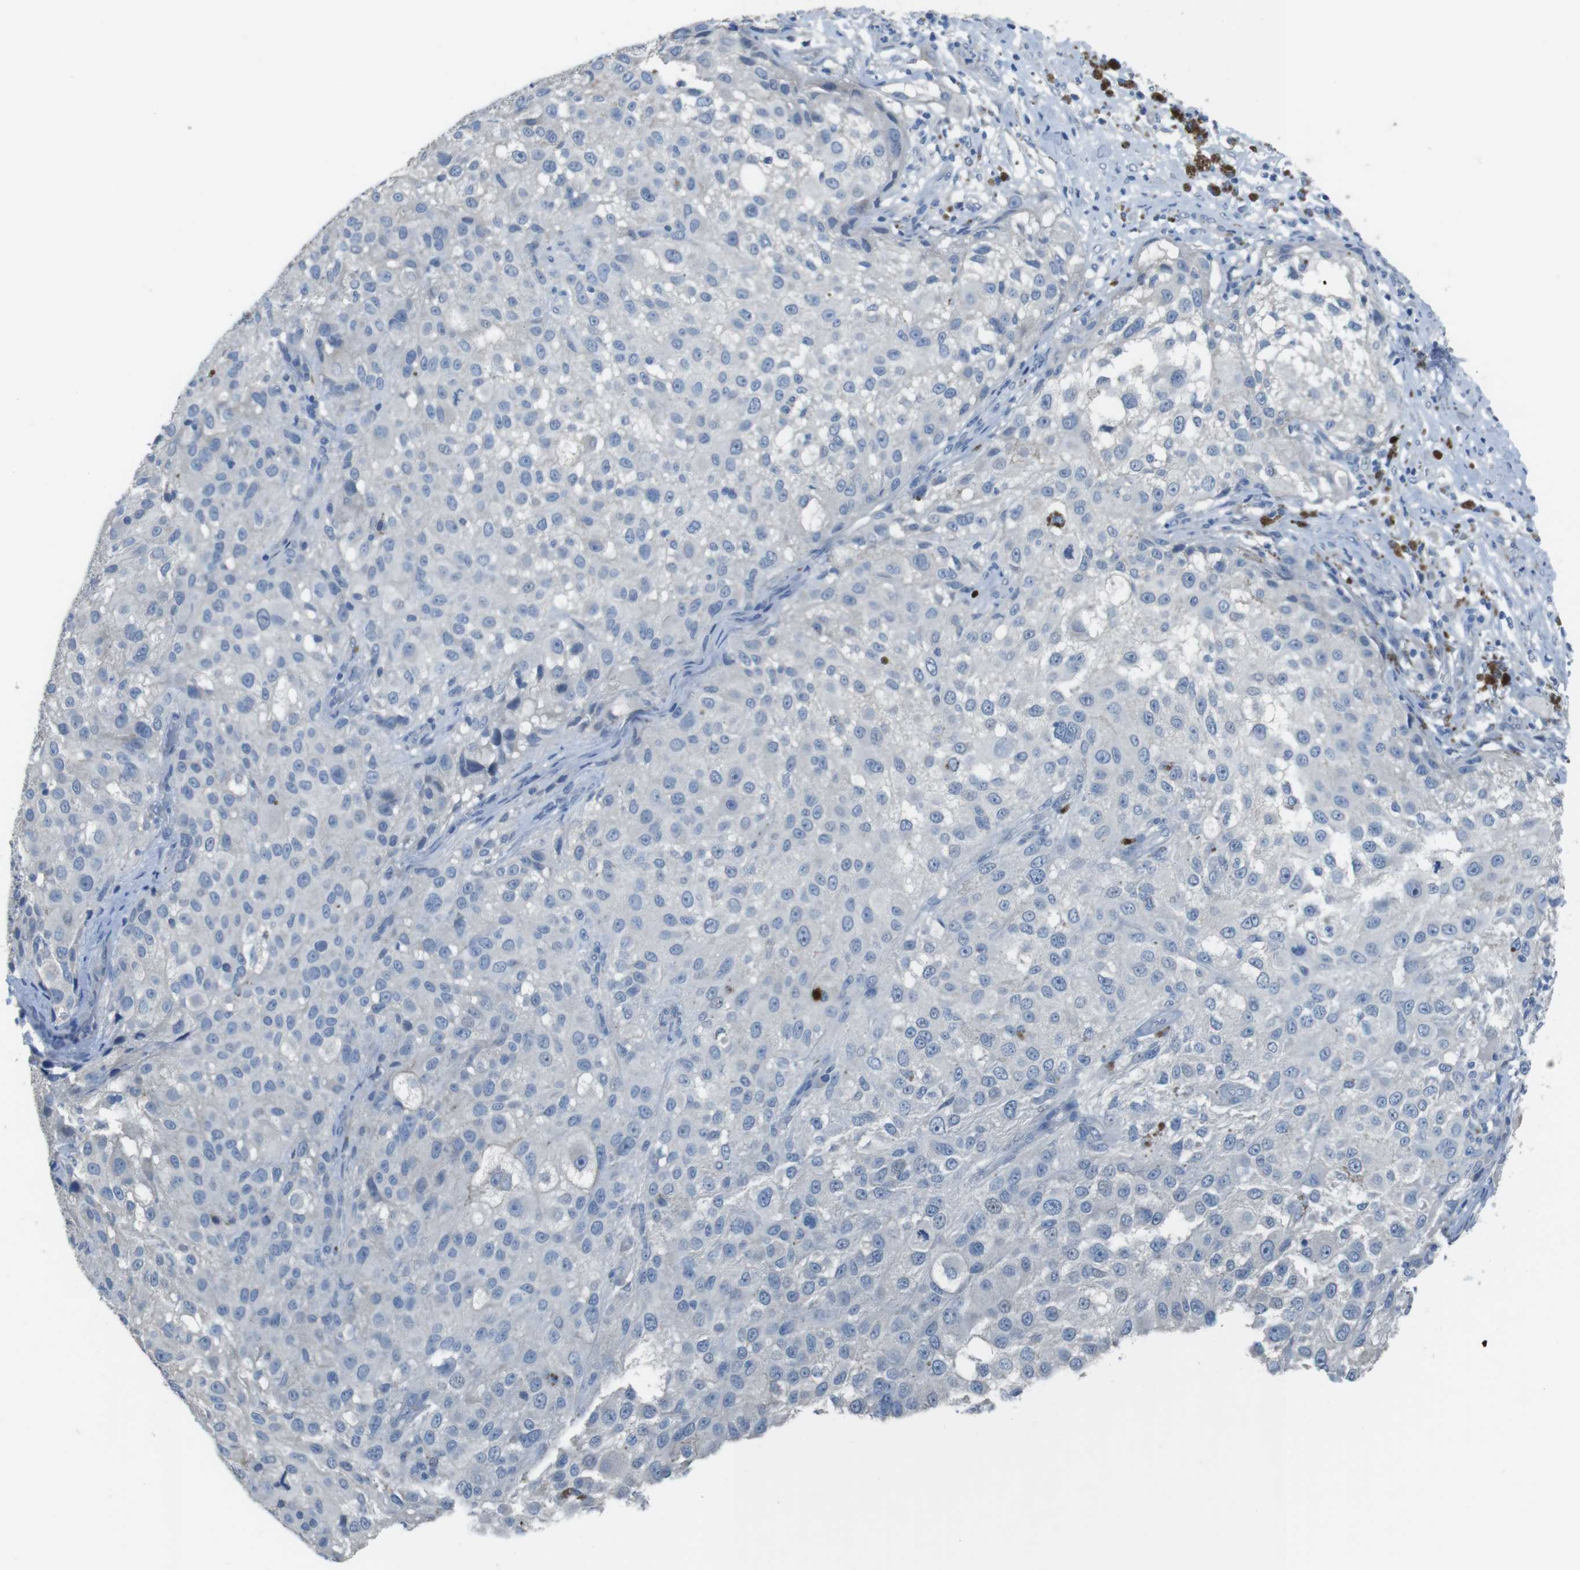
{"staining": {"intensity": "negative", "quantity": "none", "location": "none"}, "tissue": "melanoma", "cell_type": "Tumor cells", "image_type": "cancer", "snomed": [{"axis": "morphology", "description": "Necrosis, NOS"}, {"axis": "morphology", "description": "Malignant melanoma, NOS"}, {"axis": "topography", "description": "Skin"}], "caption": "This is a micrograph of IHC staining of malignant melanoma, which shows no positivity in tumor cells. The staining is performed using DAB brown chromogen with nuclei counter-stained in using hematoxylin.", "gene": "CYP2C8", "patient": {"sex": "female", "age": 87}}